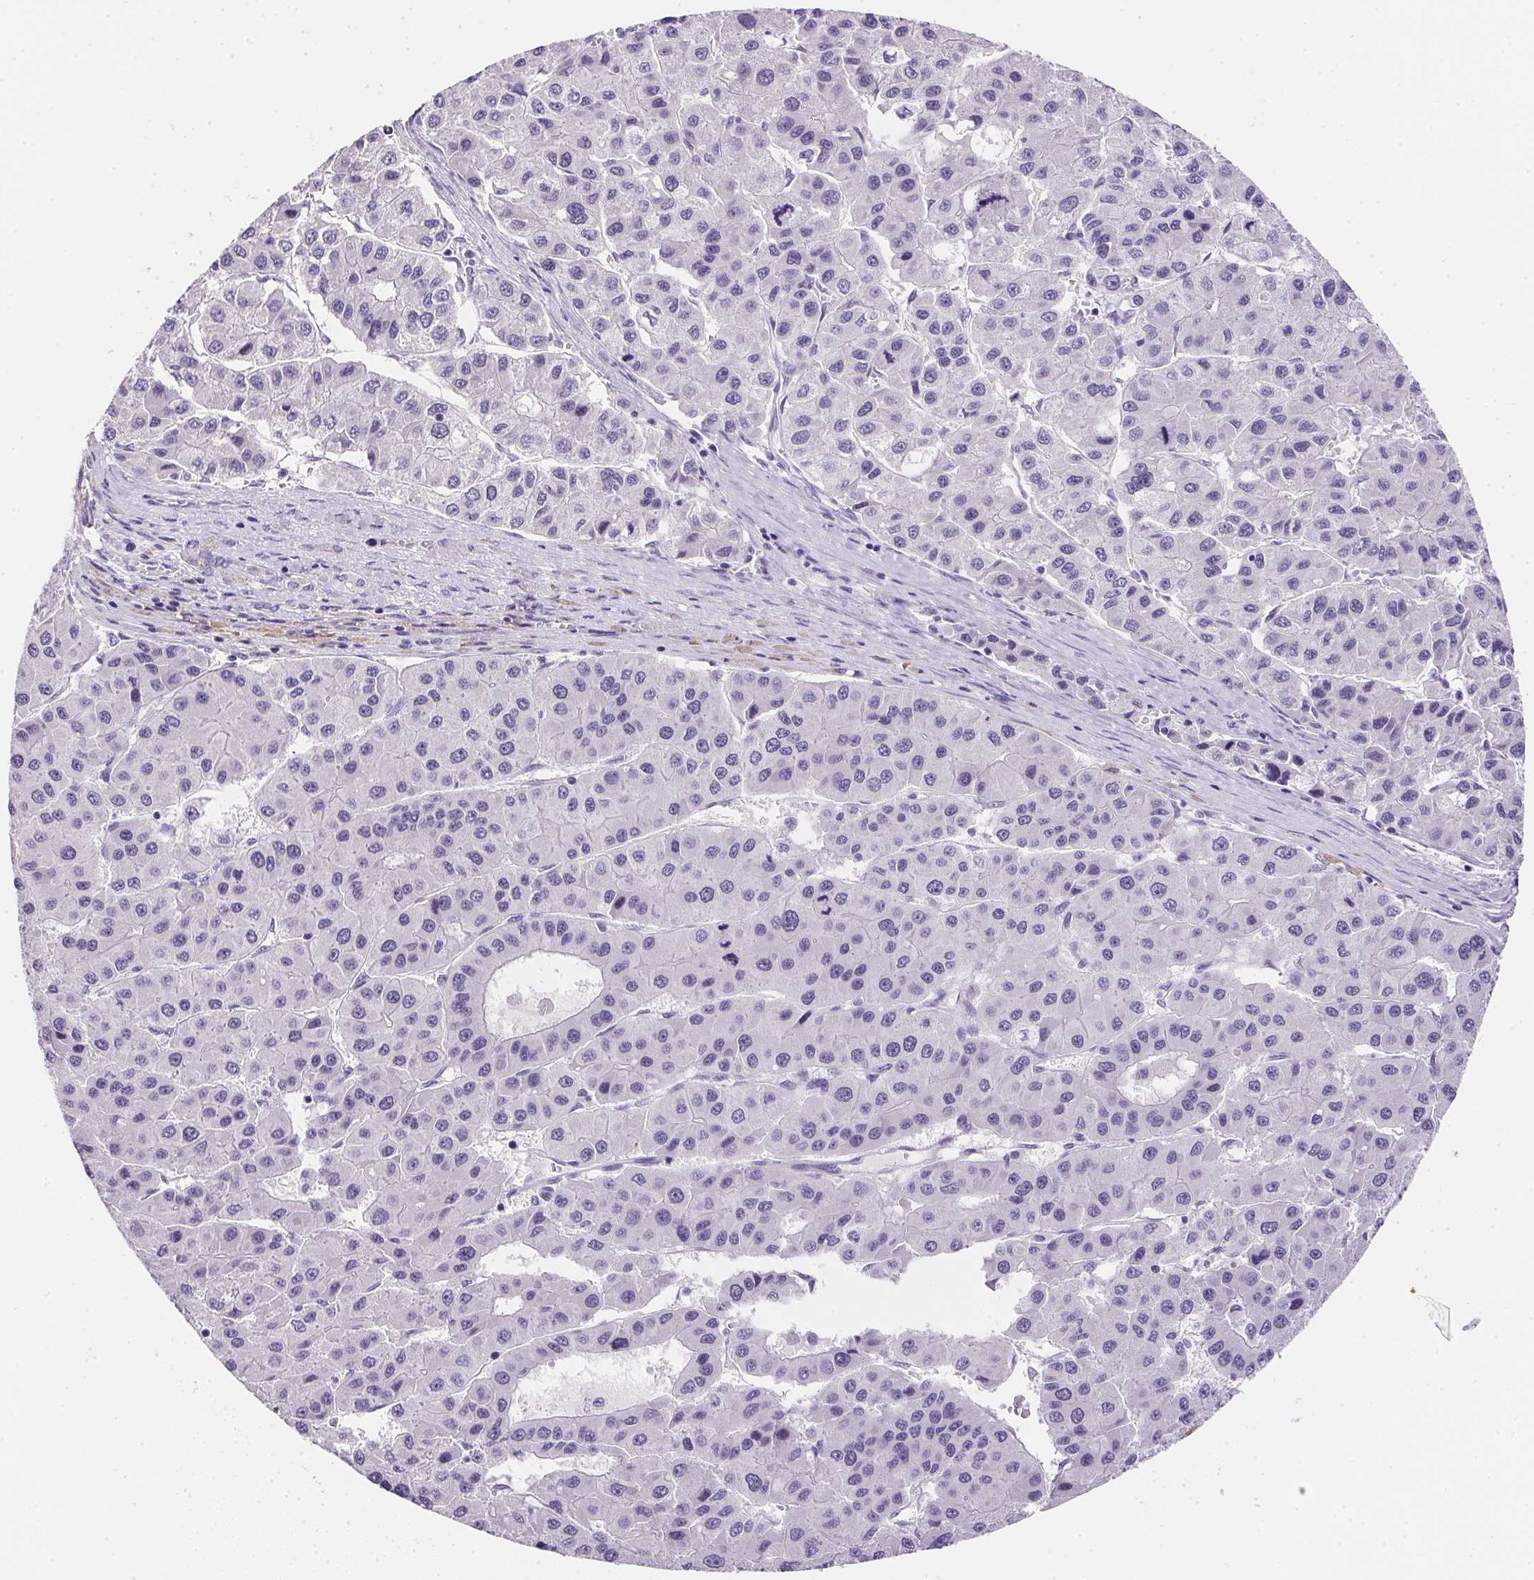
{"staining": {"intensity": "negative", "quantity": "none", "location": "none"}, "tissue": "liver cancer", "cell_type": "Tumor cells", "image_type": "cancer", "snomed": [{"axis": "morphology", "description": "Carcinoma, Hepatocellular, NOS"}, {"axis": "topography", "description": "Liver"}], "caption": "IHC photomicrograph of human liver hepatocellular carcinoma stained for a protein (brown), which demonstrates no positivity in tumor cells. (DAB (3,3'-diaminobenzidine) immunohistochemistry (IHC), high magnification).", "gene": "AQP5", "patient": {"sex": "male", "age": 73}}